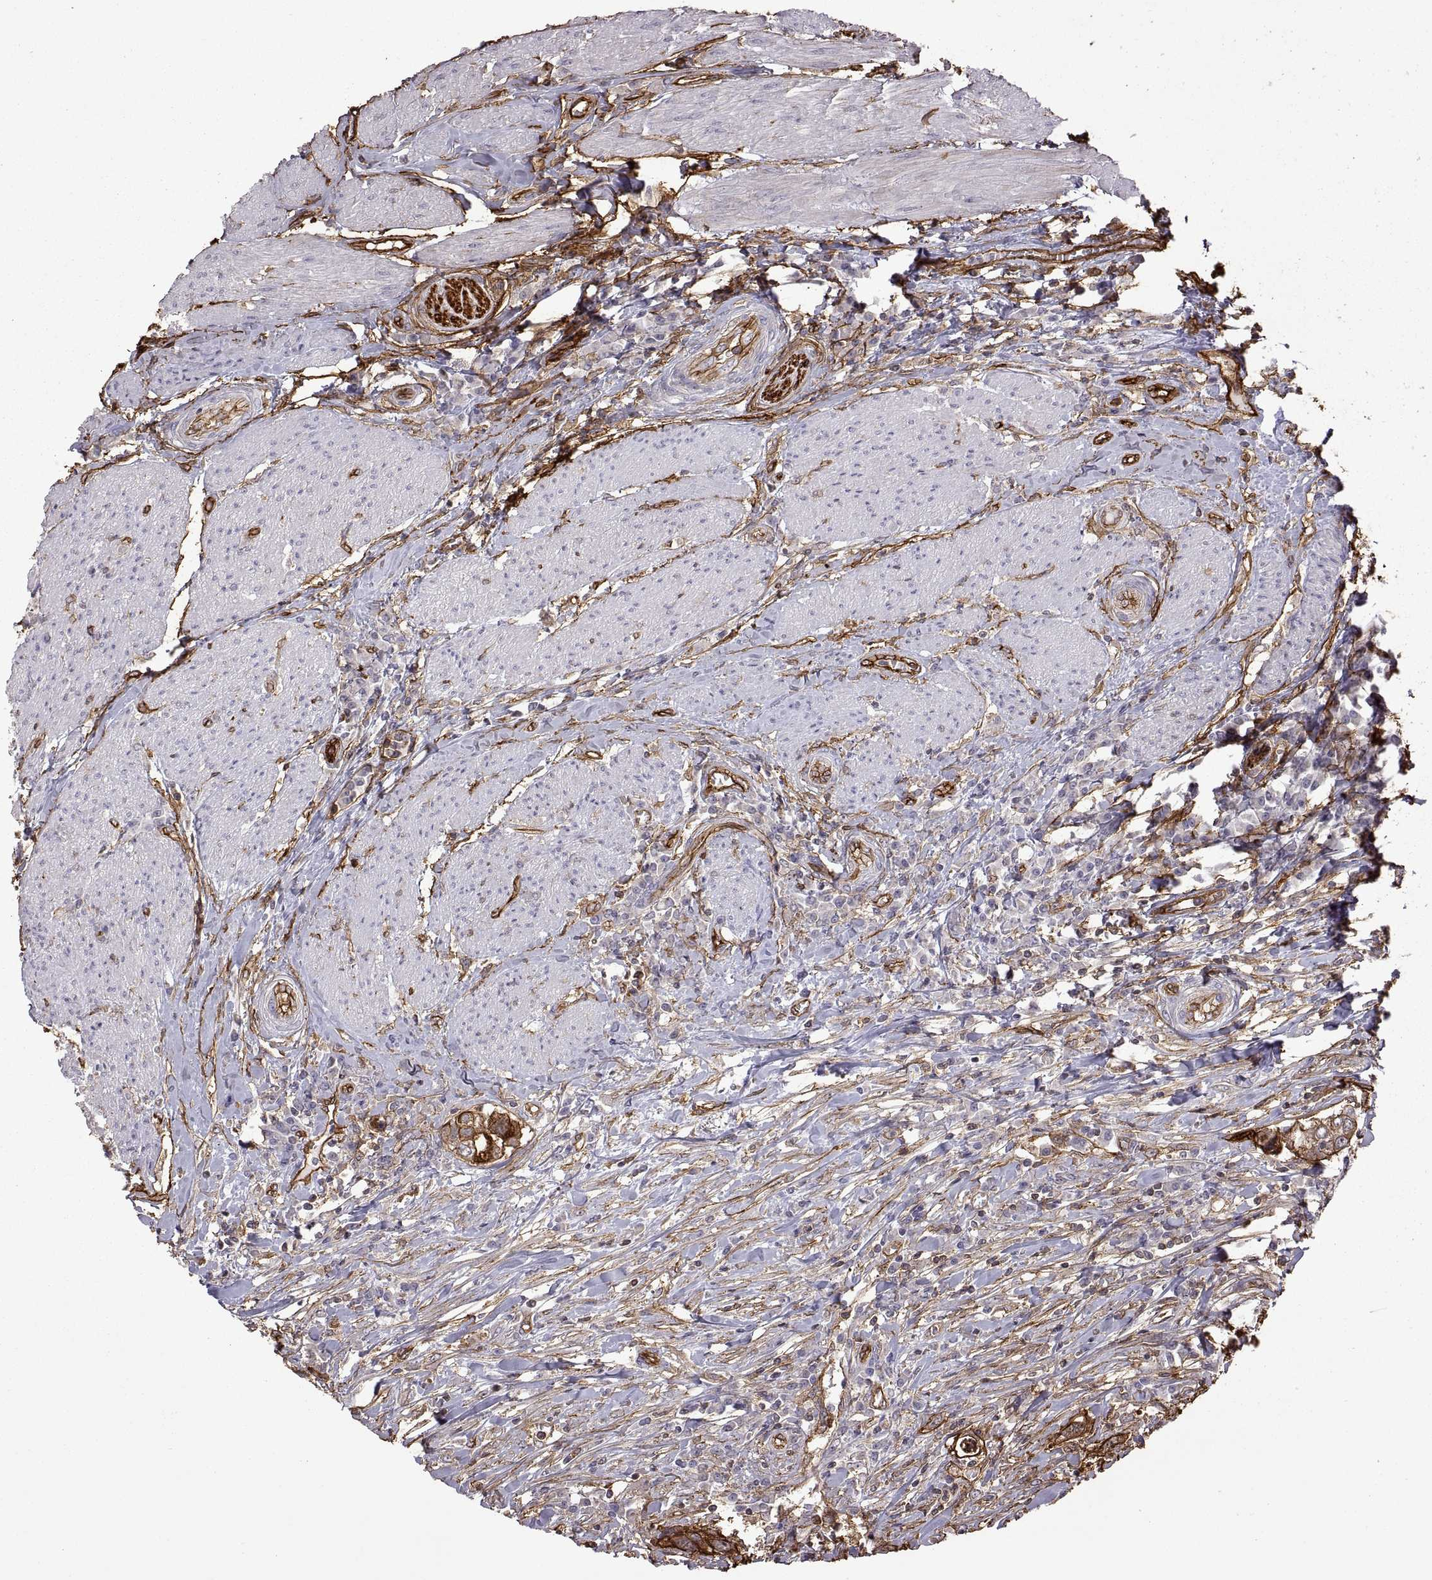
{"staining": {"intensity": "strong", "quantity": "25%-75%", "location": "cytoplasmic/membranous"}, "tissue": "urothelial cancer", "cell_type": "Tumor cells", "image_type": "cancer", "snomed": [{"axis": "morphology", "description": "Urothelial carcinoma, NOS"}, {"axis": "morphology", "description": "Urothelial carcinoma, High grade"}, {"axis": "topography", "description": "Urinary bladder"}], "caption": "Tumor cells display high levels of strong cytoplasmic/membranous staining in approximately 25%-75% of cells in human urothelial cancer.", "gene": "S100A10", "patient": {"sex": "male", "age": 63}}